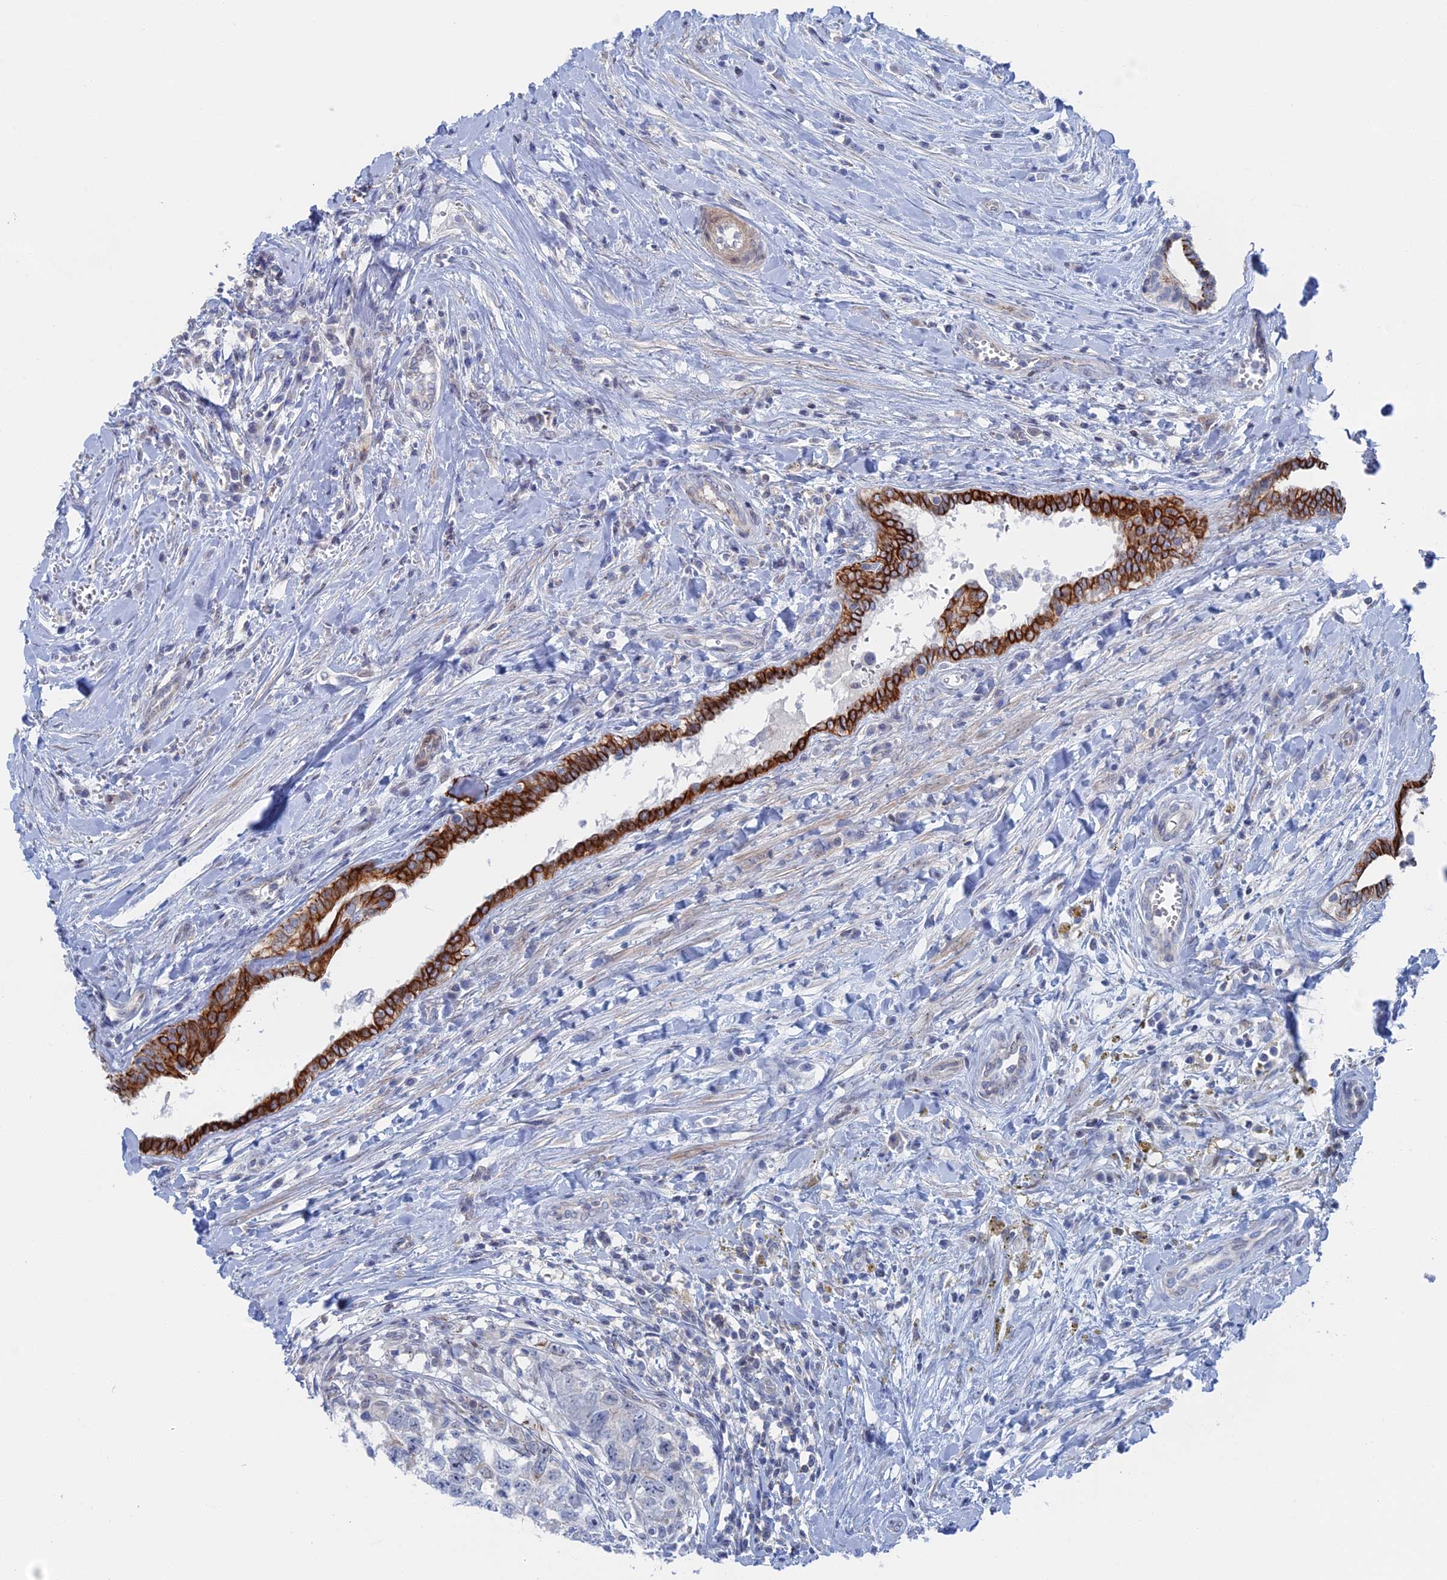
{"staining": {"intensity": "negative", "quantity": "none", "location": "none"}, "tissue": "testis cancer", "cell_type": "Tumor cells", "image_type": "cancer", "snomed": [{"axis": "morphology", "description": "Seminoma, NOS"}, {"axis": "morphology", "description": "Carcinoma, Embryonal, NOS"}, {"axis": "topography", "description": "Testis"}], "caption": "IHC photomicrograph of neoplastic tissue: human testis cancer stained with DAB displays no significant protein expression in tumor cells.", "gene": "IL7", "patient": {"sex": "male", "age": 29}}